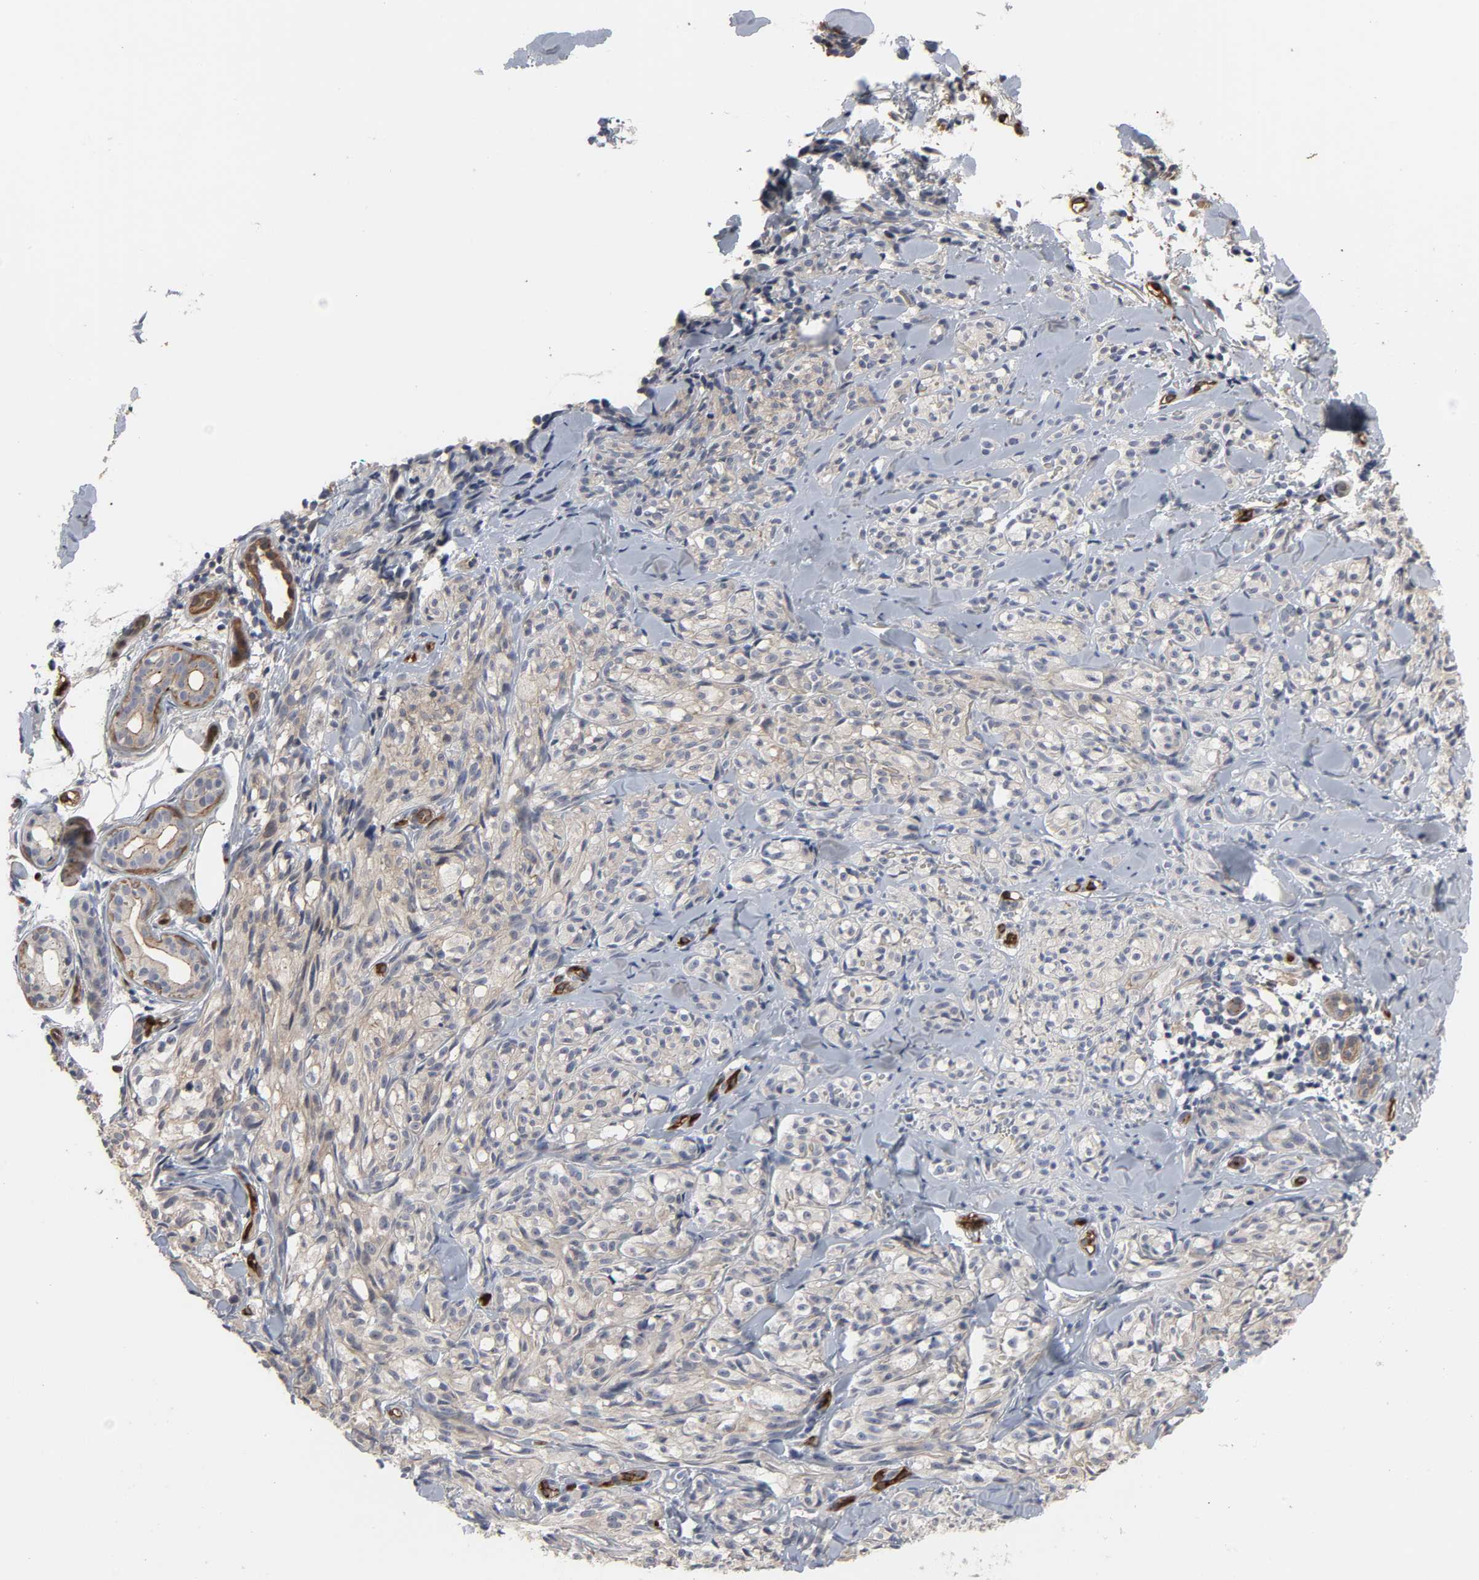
{"staining": {"intensity": "weak", "quantity": "25%-75%", "location": "cytoplasmic/membranous"}, "tissue": "melanoma", "cell_type": "Tumor cells", "image_type": "cancer", "snomed": [{"axis": "morphology", "description": "Malignant melanoma, Metastatic site"}, {"axis": "topography", "description": "Skin"}], "caption": "Melanoma stained for a protein exhibits weak cytoplasmic/membranous positivity in tumor cells. The staining is performed using DAB brown chromogen to label protein expression. The nuclei are counter-stained blue using hematoxylin.", "gene": "KDR", "patient": {"sex": "female", "age": 66}}